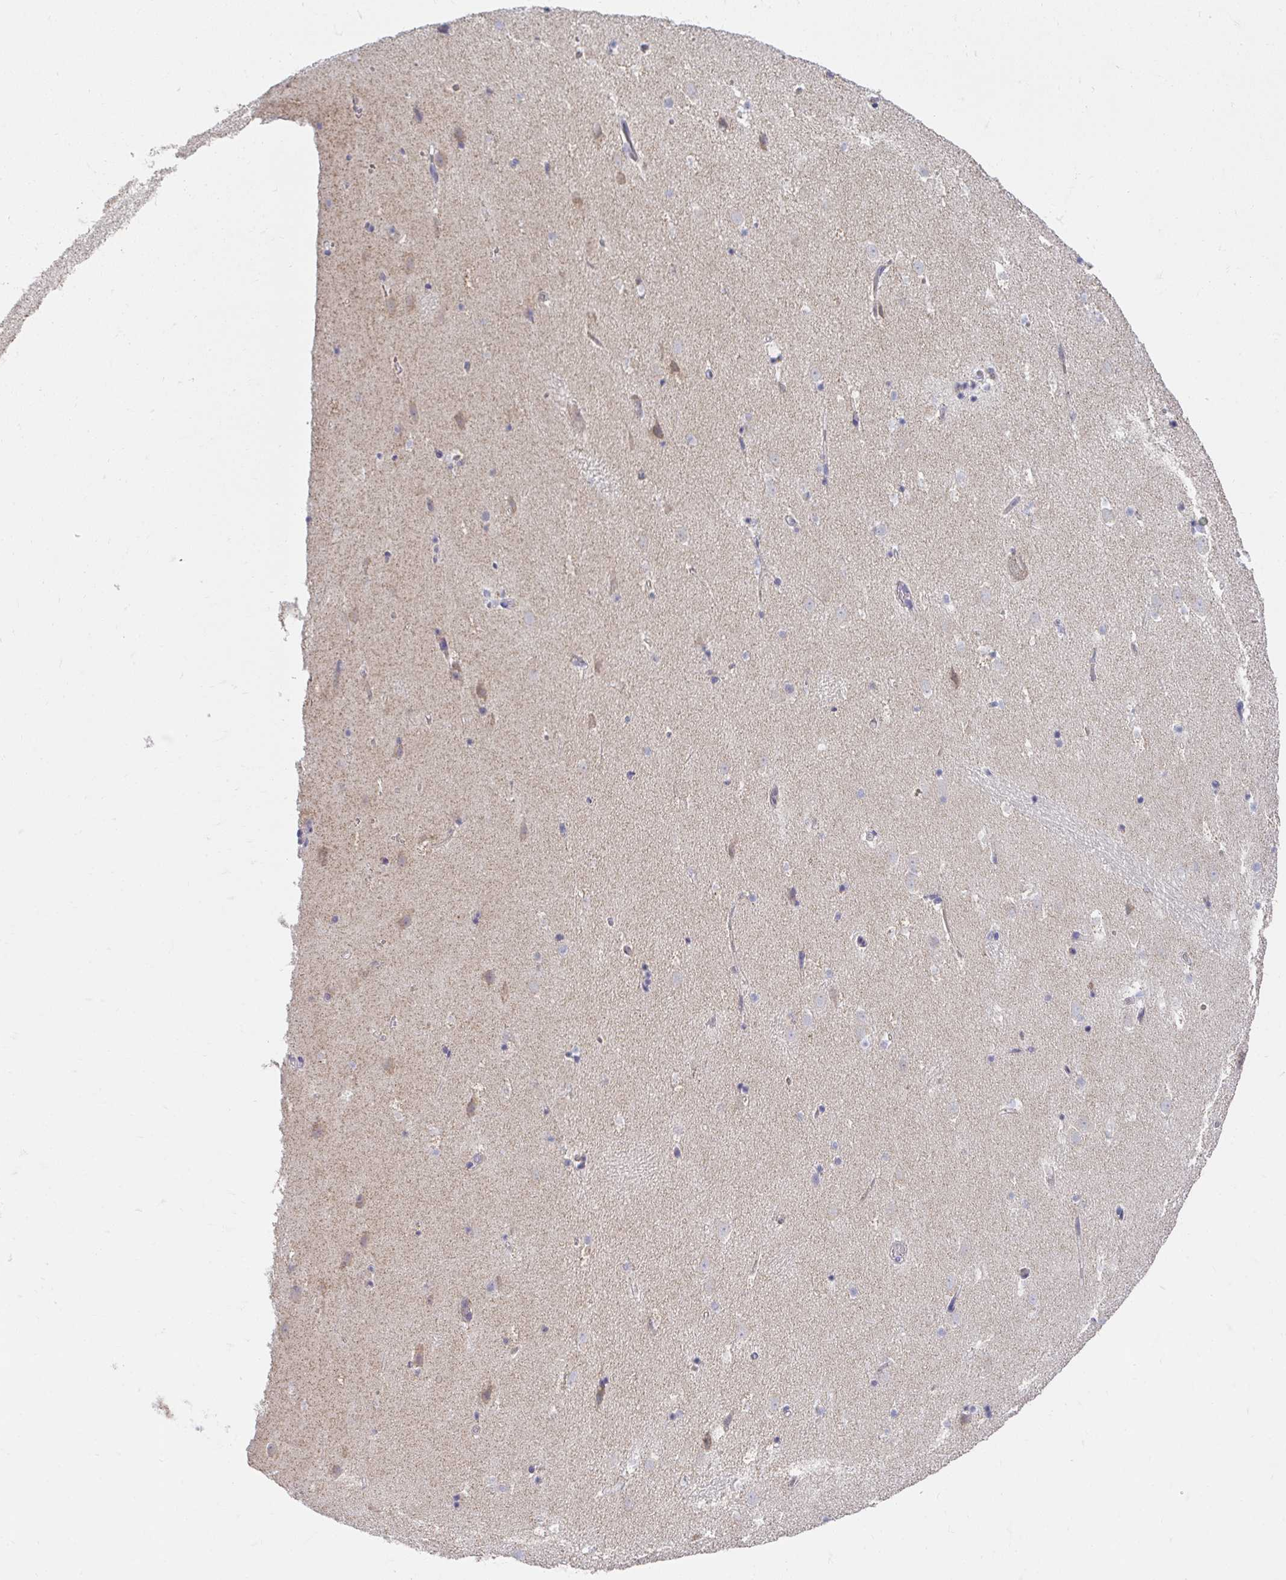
{"staining": {"intensity": "weak", "quantity": "<25%", "location": "cytoplasmic/membranous"}, "tissue": "caudate", "cell_type": "Glial cells", "image_type": "normal", "snomed": [{"axis": "morphology", "description": "Normal tissue, NOS"}, {"axis": "topography", "description": "Lateral ventricle wall"}], "caption": "The photomicrograph shows no staining of glial cells in unremarkable caudate. (Immunohistochemistry, brightfield microscopy, high magnification).", "gene": "PRRG3", "patient": {"sex": "male", "age": 37}}